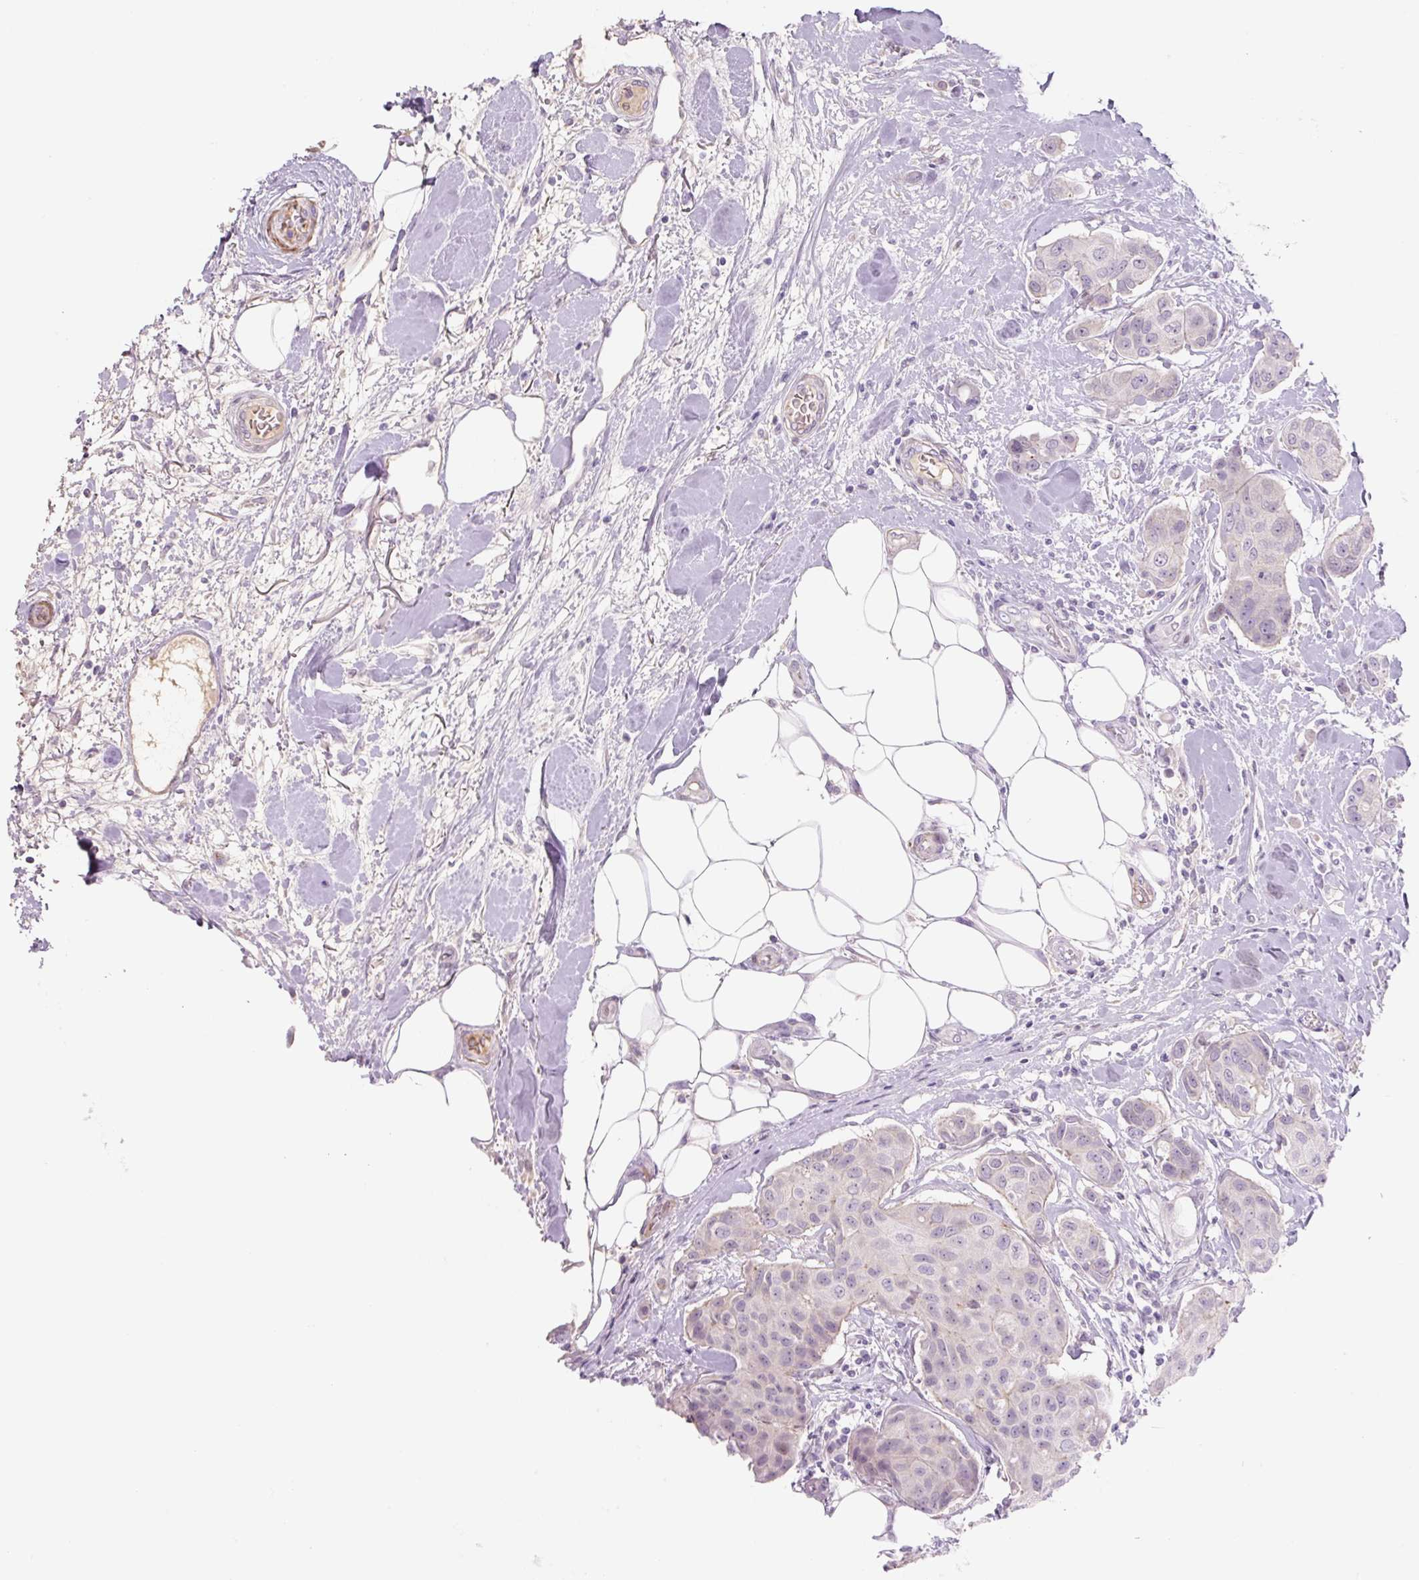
{"staining": {"intensity": "negative", "quantity": "none", "location": "none"}, "tissue": "breast cancer", "cell_type": "Tumor cells", "image_type": "cancer", "snomed": [{"axis": "morphology", "description": "Duct carcinoma"}, {"axis": "topography", "description": "Breast"}, {"axis": "topography", "description": "Lymph node"}], "caption": "Immunohistochemical staining of human breast cancer reveals no significant positivity in tumor cells.", "gene": "PRM1", "patient": {"sex": "female", "age": 80}}